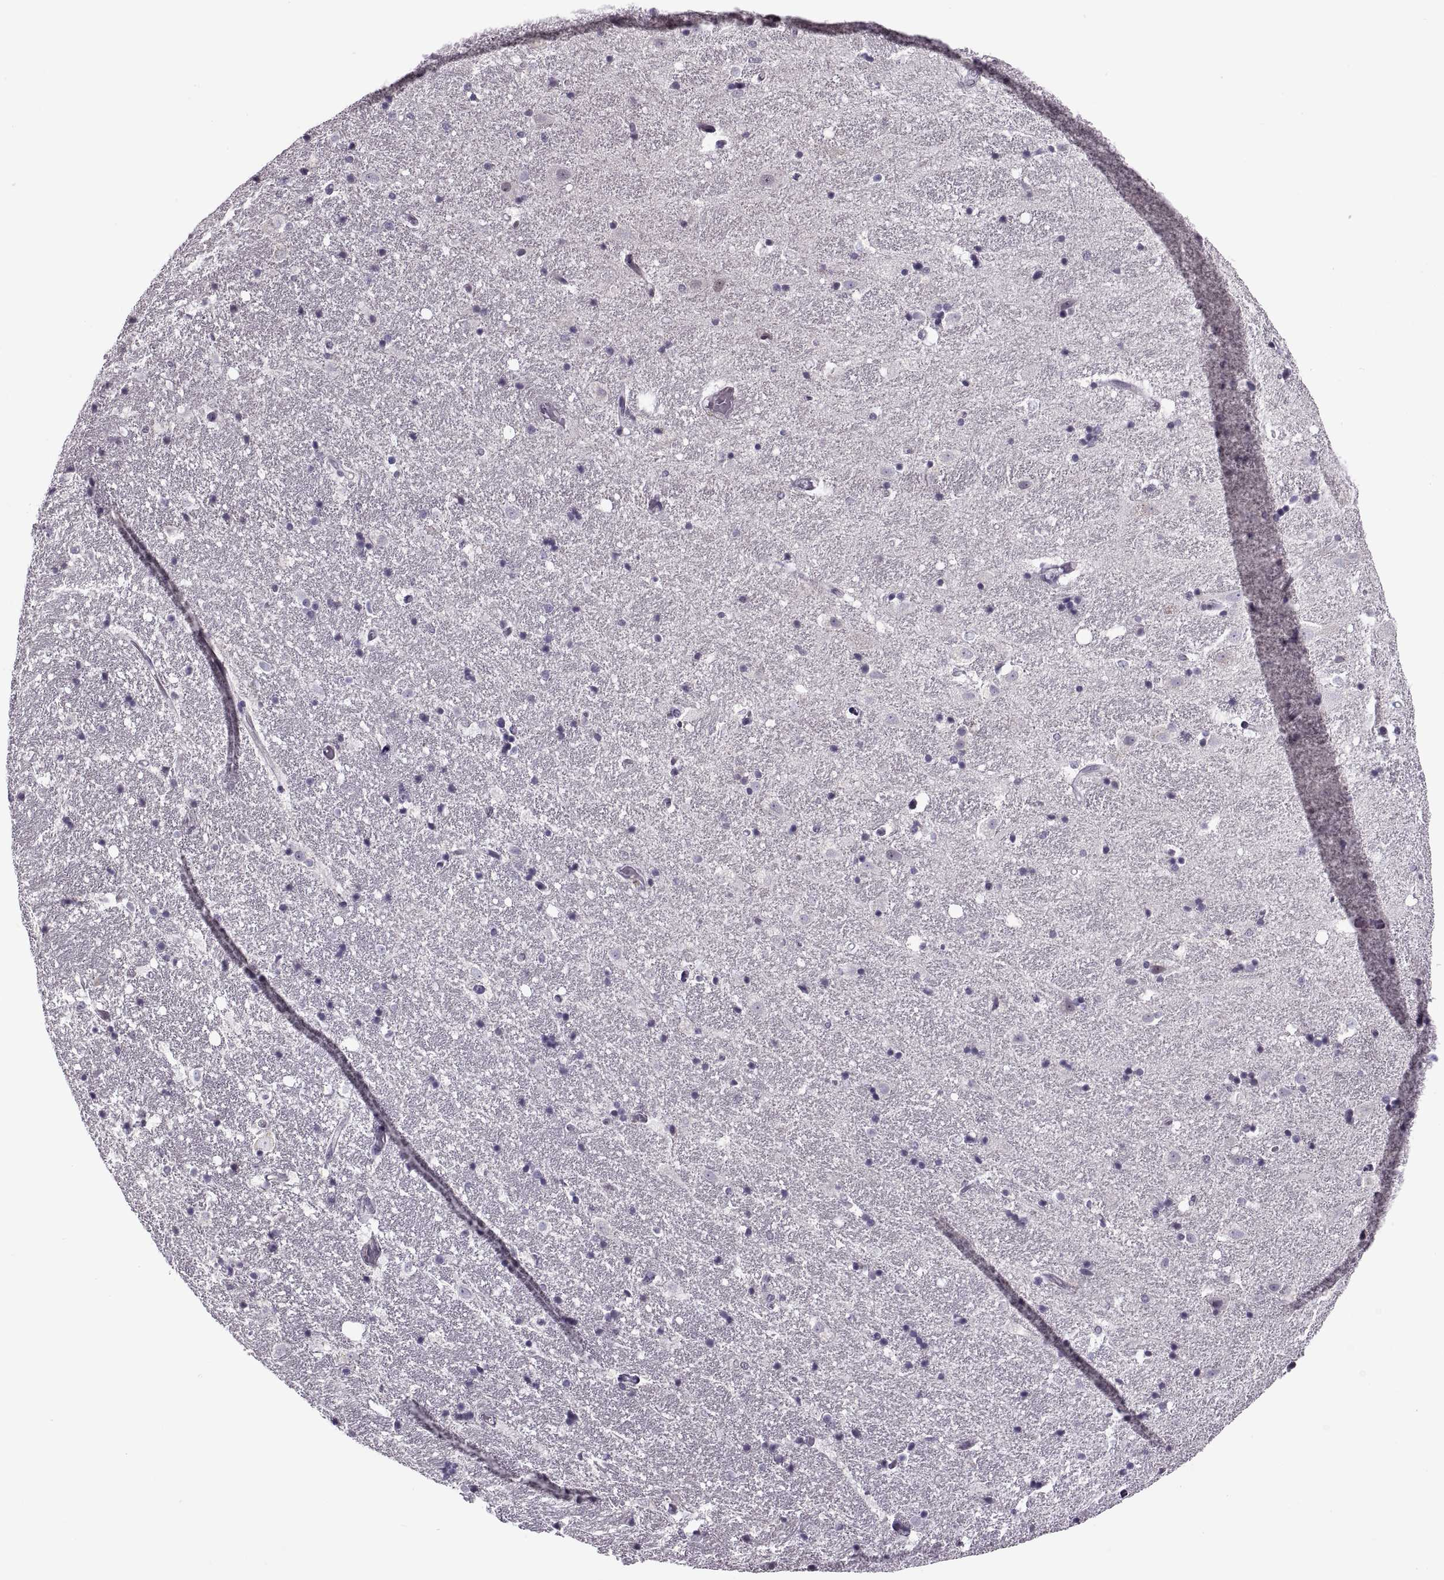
{"staining": {"intensity": "negative", "quantity": "none", "location": "none"}, "tissue": "hippocampus", "cell_type": "Glial cells", "image_type": "normal", "snomed": [{"axis": "morphology", "description": "Normal tissue, NOS"}, {"axis": "topography", "description": "Hippocampus"}], "caption": "DAB immunohistochemical staining of unremarkable hippocampus reveals no significant staining in glial cells. (Immunohistochemistry (ihc), brightfield microscopy, high magnification).", "gene": "PRSS37", "patient": {"sex": "male", "age": 49}}